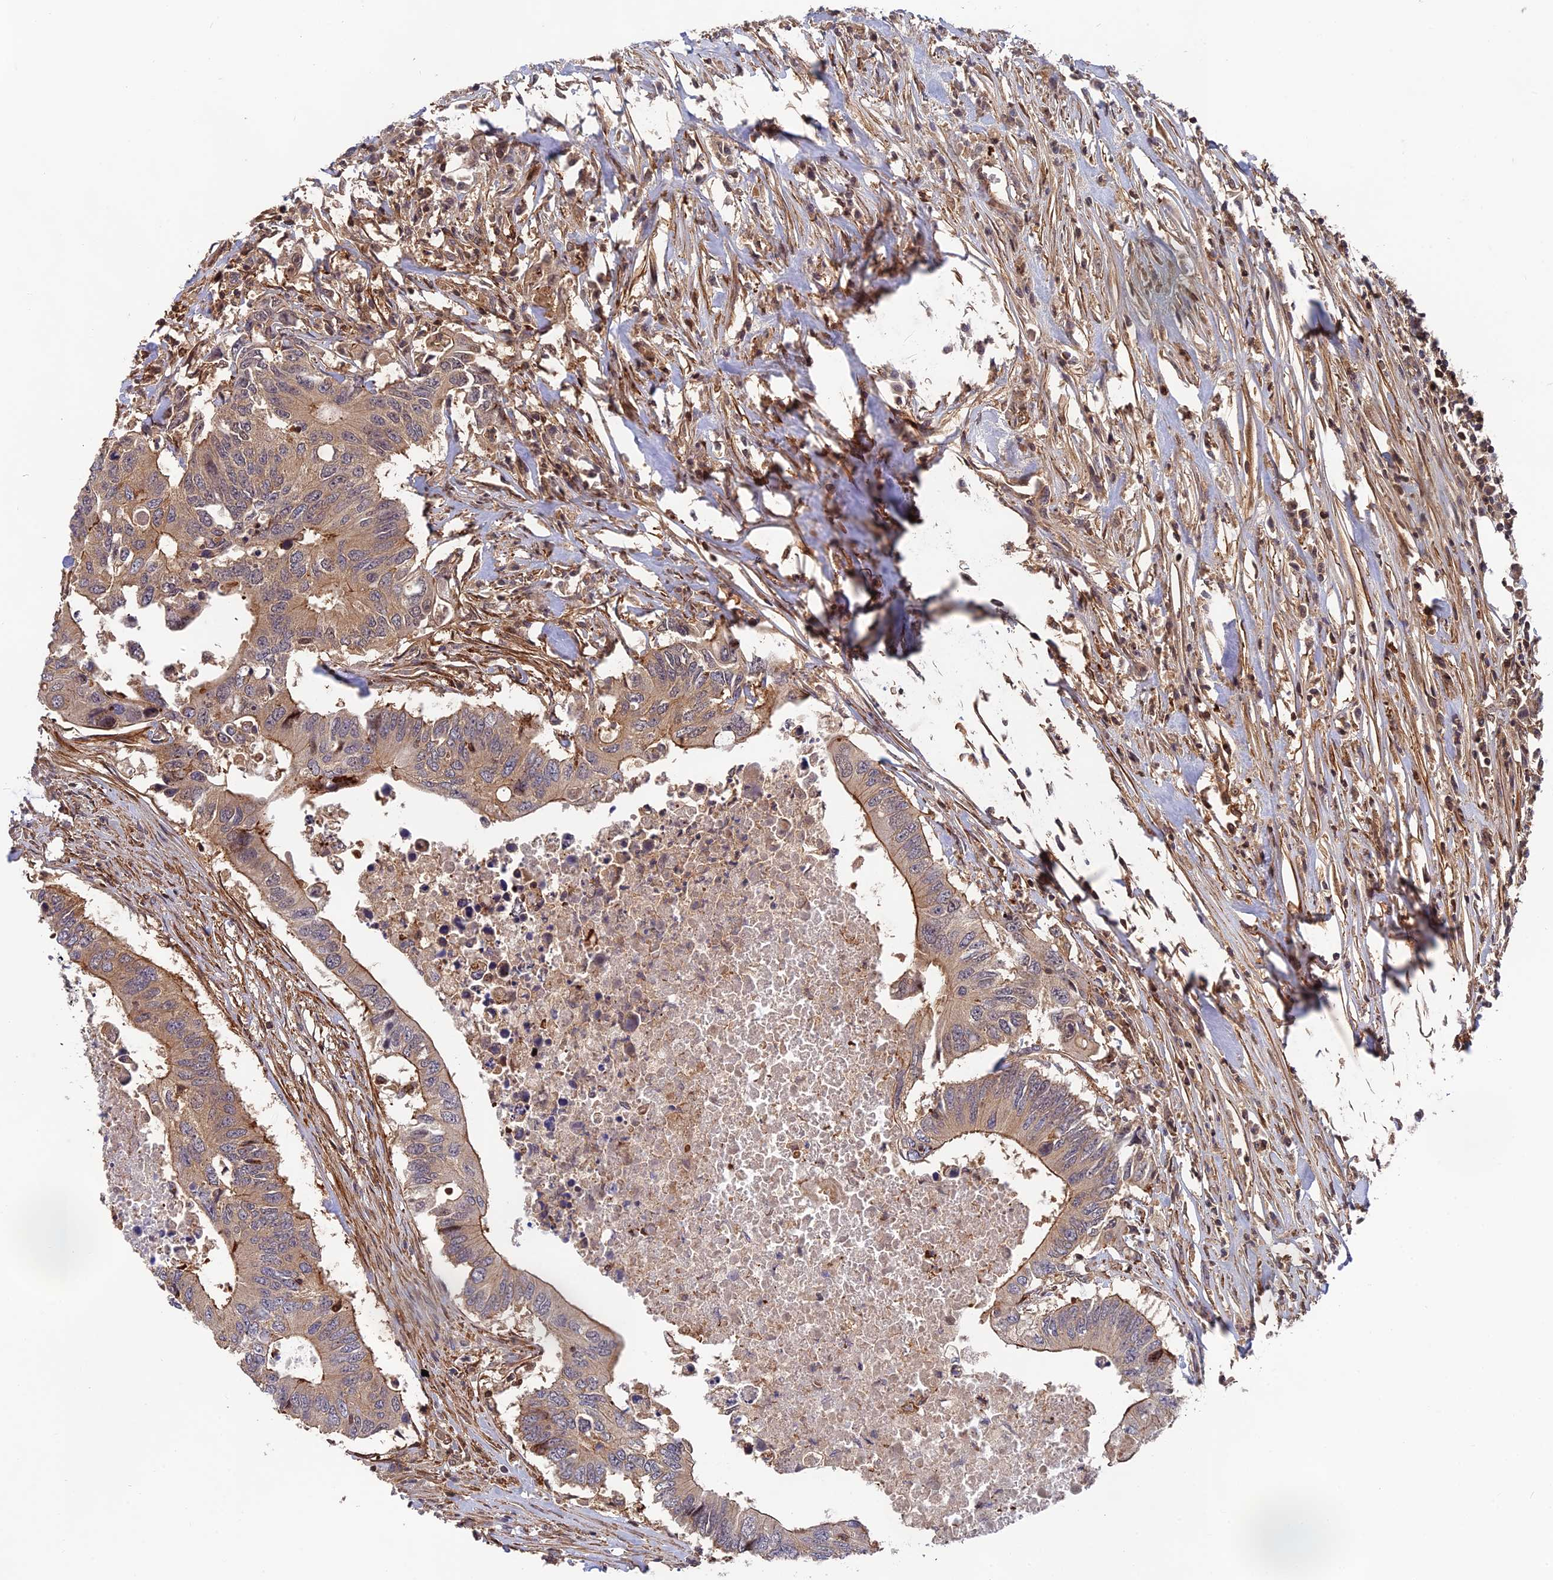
{"staining": {"intensity": "moderate", "quantity": "25%-75%", "location": "cytoplasmic/membranous"}, "tissue": "colorectal cancer", "cell_type": "Tumor cells", "image_type": "cancer", "snomed": [{"axis": "morphology", "description": "Adenocarcinoma, NOS"}, {"axis": "topography", "description": "Colon"}], "caption": "Tumor cells show moderate cytoplasmic/membranous positivity in approximately 25%-75% of cells in colorectal adenocarcinoma.", "gene": "OSBPL1A", "patient": {"sex": "male", "age": 71}}